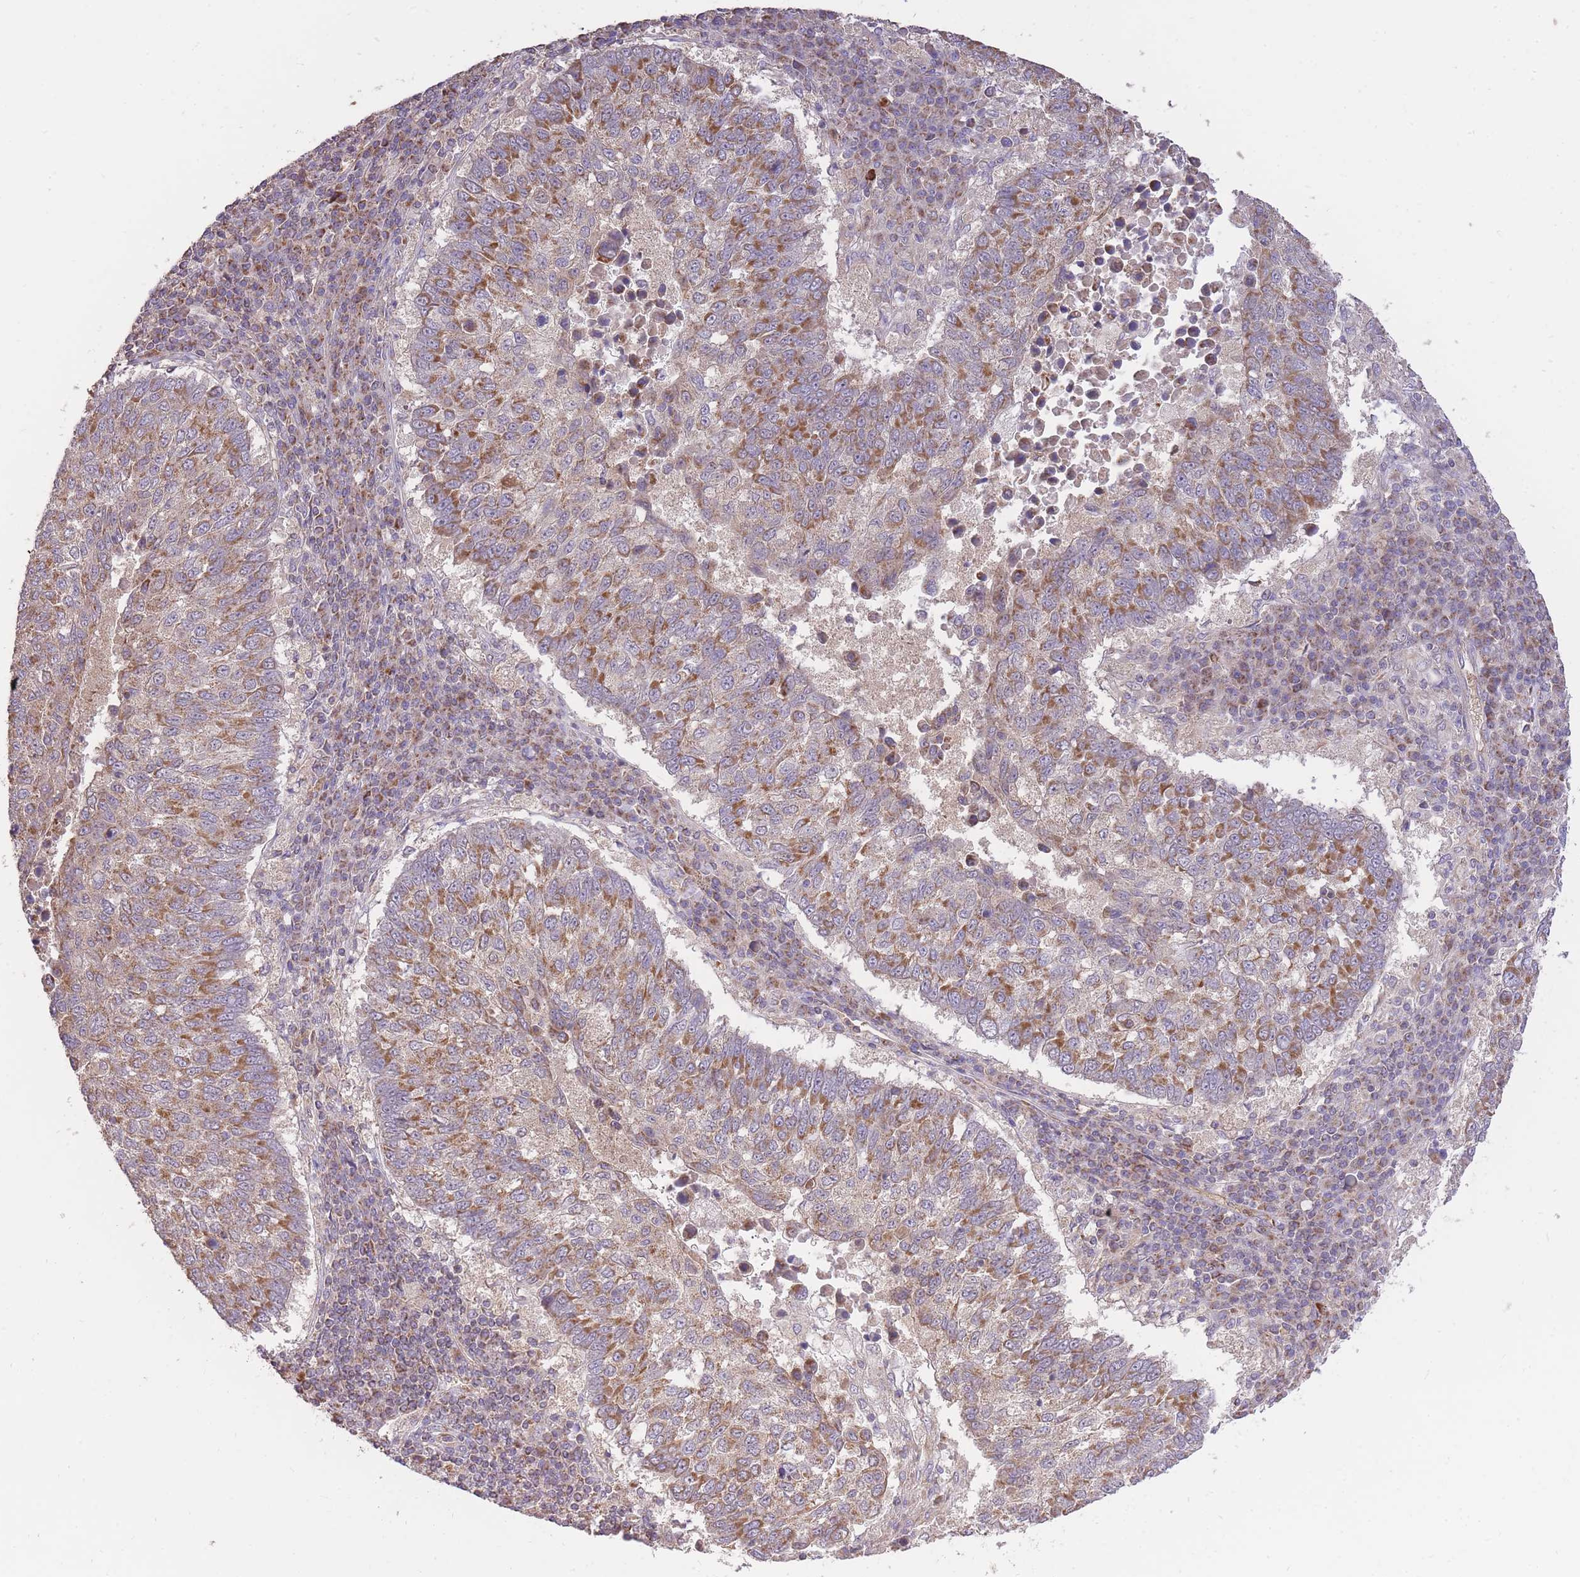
{"staining": {"intensity": "moderate", "quantity": ">75%", "location": "cytoplasmic/membranous"}, "tissue": "lung cancer", "cell_type": "Tumor cells", "image_type": "cancer", "snomed": [{"axis": "morphology", "description": "Squamous cell carcinoma, NOS"}, {"axis": "topography", "description": "Lung"}], "caption": "High-magnification brightfield microscopy of lung cancer (squamous cell carcinoma) stained with DAB (3,3'-diaminobenzidine) (brown) and counterstained with hematoxylin (blue). tumor cells exhibit moderate cytoplasmic/membranous staining is present in about>75% of cells. (Stains: DAB in brown, nuclei in blue, Microscopy: brightfield microscopy at high magnification).", "gene": "PREP", "patient": {"sex": "male", "age": 73}}